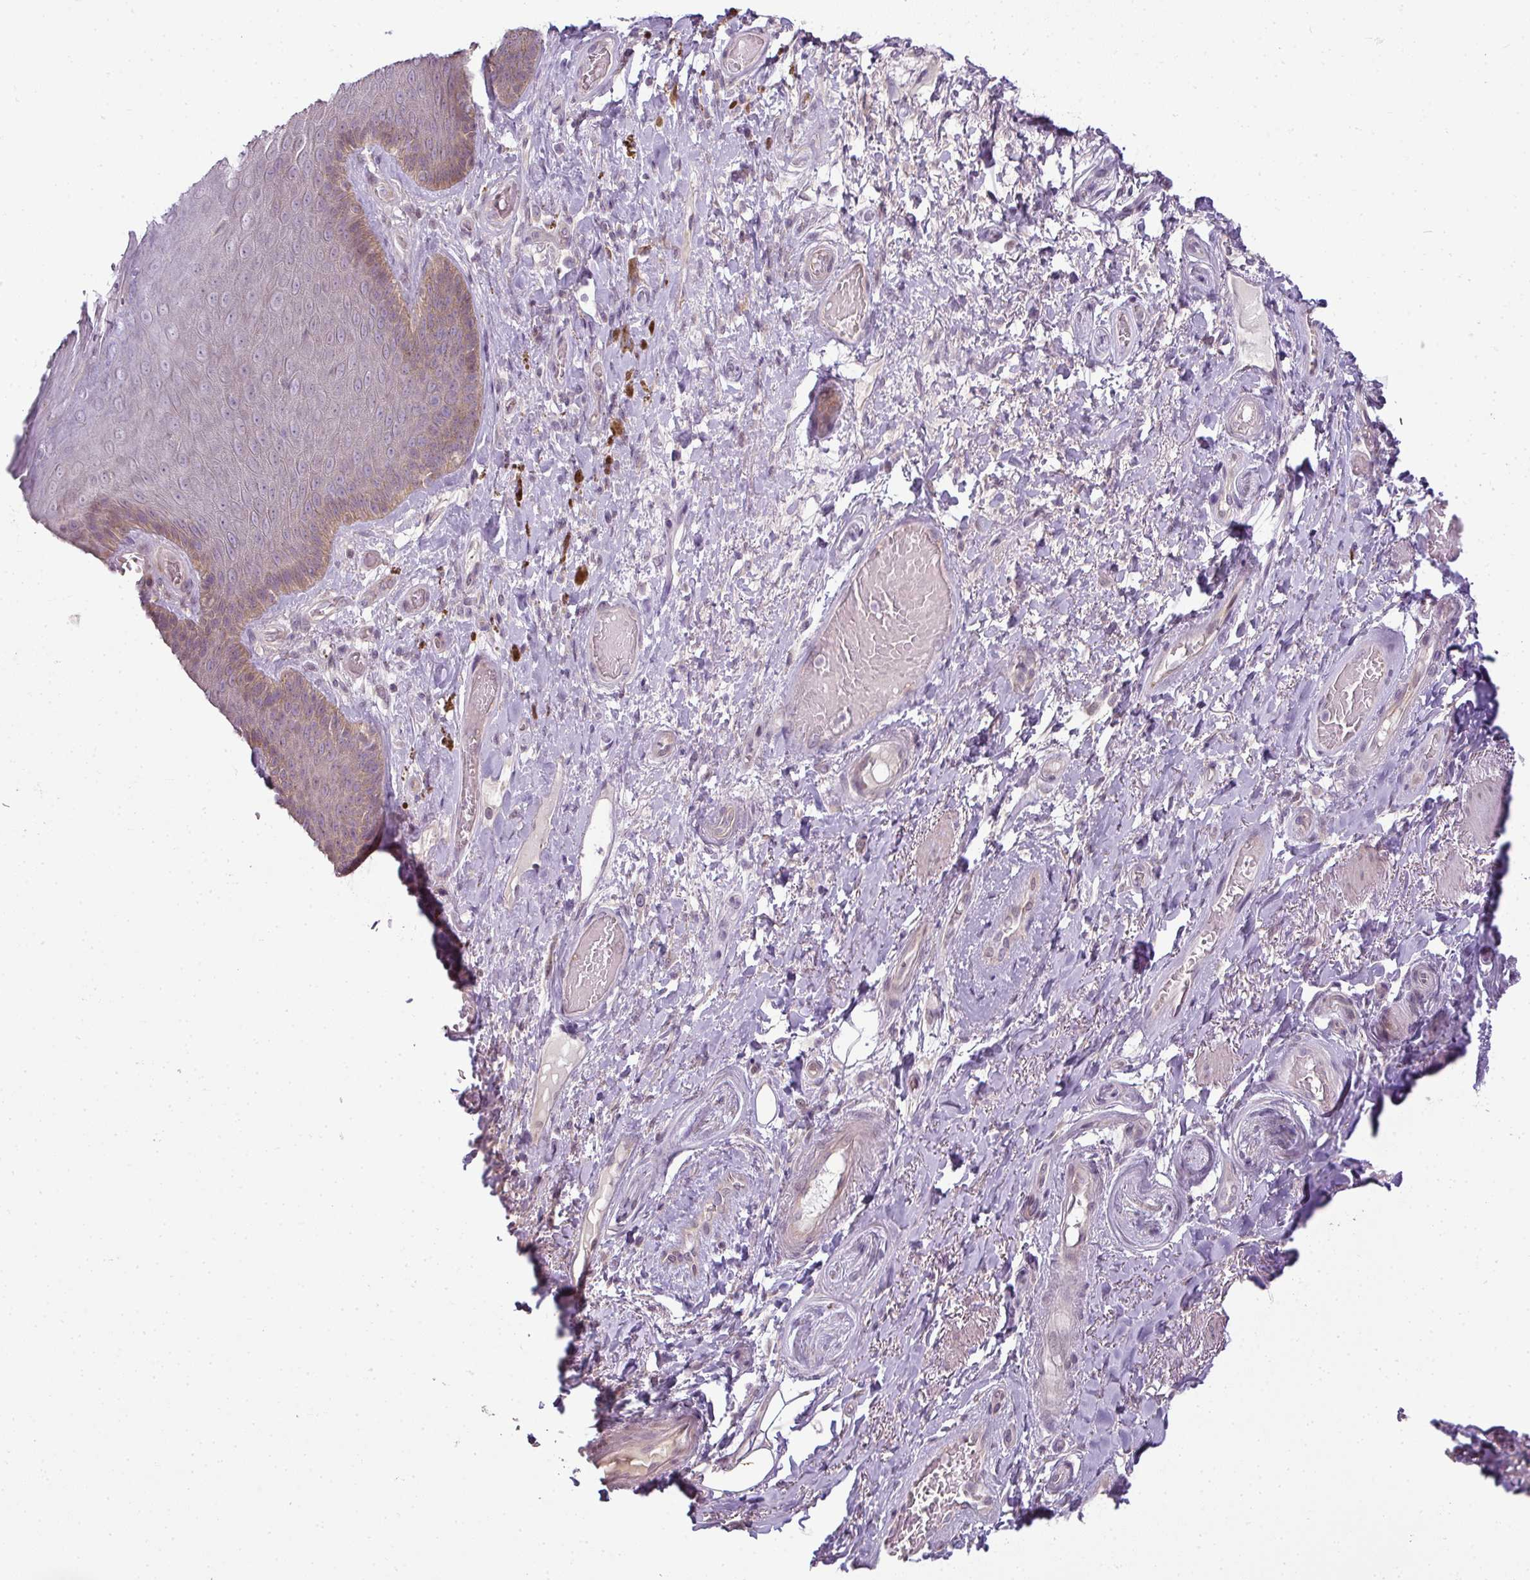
{"staining": {"intensity": "moderate", "quantity": "25%-75%", "location": "cytoplasmic/membranous"}, "tissue": "skin", "cell_type": "Epidermal cells", "image_type": "normal", "snomed": [{"axis": "morphology", "description": "Normal tissue, NOS"}, {"axis": "topography", "description": "Anal"}, {"axis": "topography", "description": "Peripheral nerve tissue"}], "caption": "Moderate cytoplasmic/membranous positivity is identified in approximately 25%-75% of epidermal cells in benign skin.", "gene": "LY75", "patient": {"sex": "male", "age": 53}}